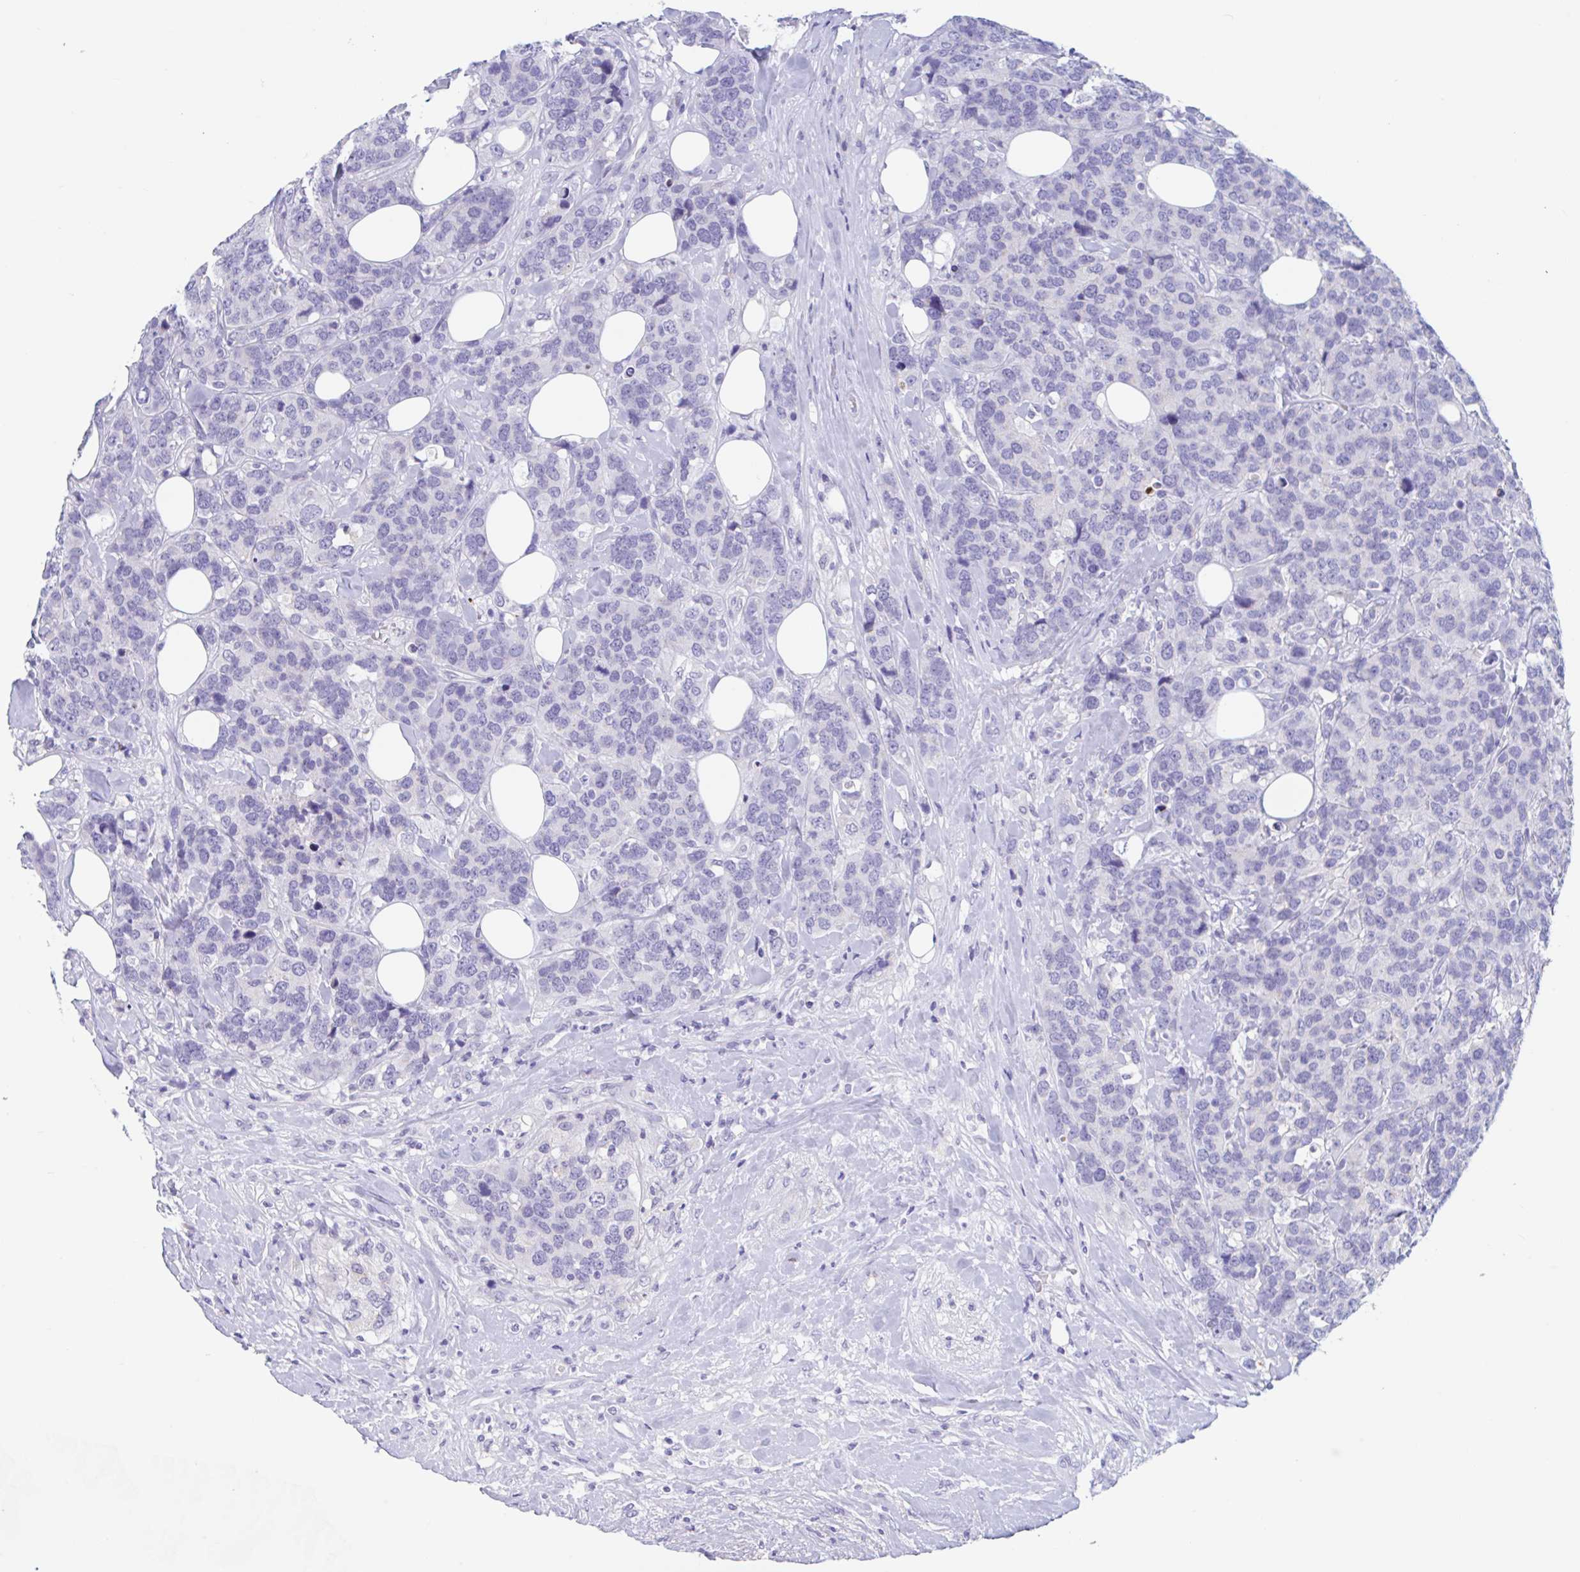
{"staining": {"intensity": "negative", "quantity": "none", "location": "none"}, "tissue": "breast cancer", "cell_type": "Tumor cells", "image_type": "cancer", "snomed": [{"axis": "morphology", "description": "Lobular carcinoma"}, {"axis": "topography", "description": "Breast"}], "caption": "DAB immunohistochemical staining of breast cancer (lobular carcinoma) reveals no significant expression in tumor cells.", "gene": "ZNHIT2", "patient": {"sex": "female", "age": 59}}